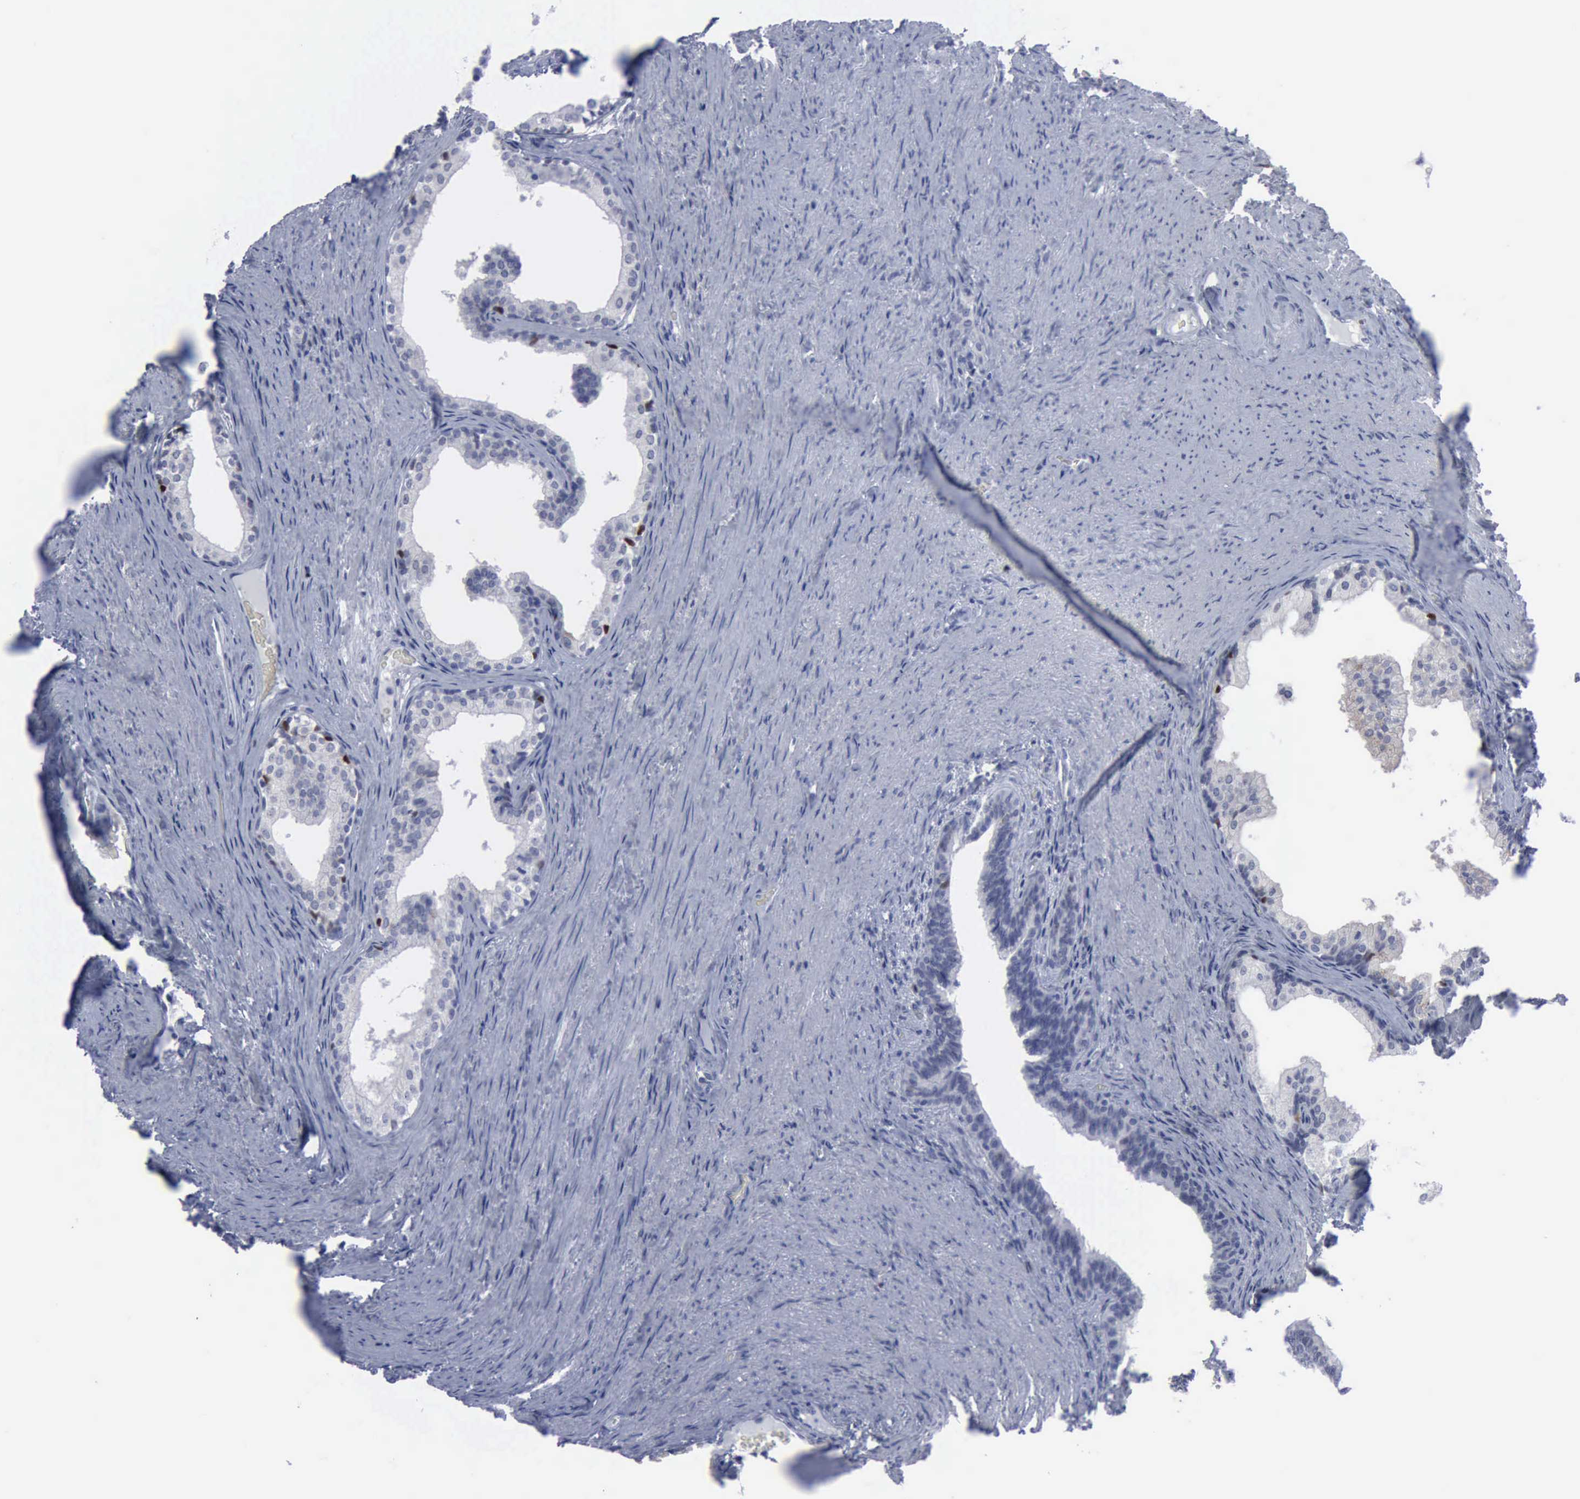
{"staining": {"intensity": "moderate", "quantity": "<25%", "location": "nuclear"}, "tissue": "prostate cancer", "cell_type": "Tumor cells", "image_type": "cancer", "snomed": [{"axis": "morphology", "description": "Adenocarcinoma, Medium grade"}, {"axis": "topography", "description": "Prostate"}], "caption": "A brown stain shows moderate nuclear staining of a protein in prostate cancer (medium-grade adenocarcinoma) tumor cells.", "gene": "MCM5", "patient": {"sex": "male", "age": 60}}